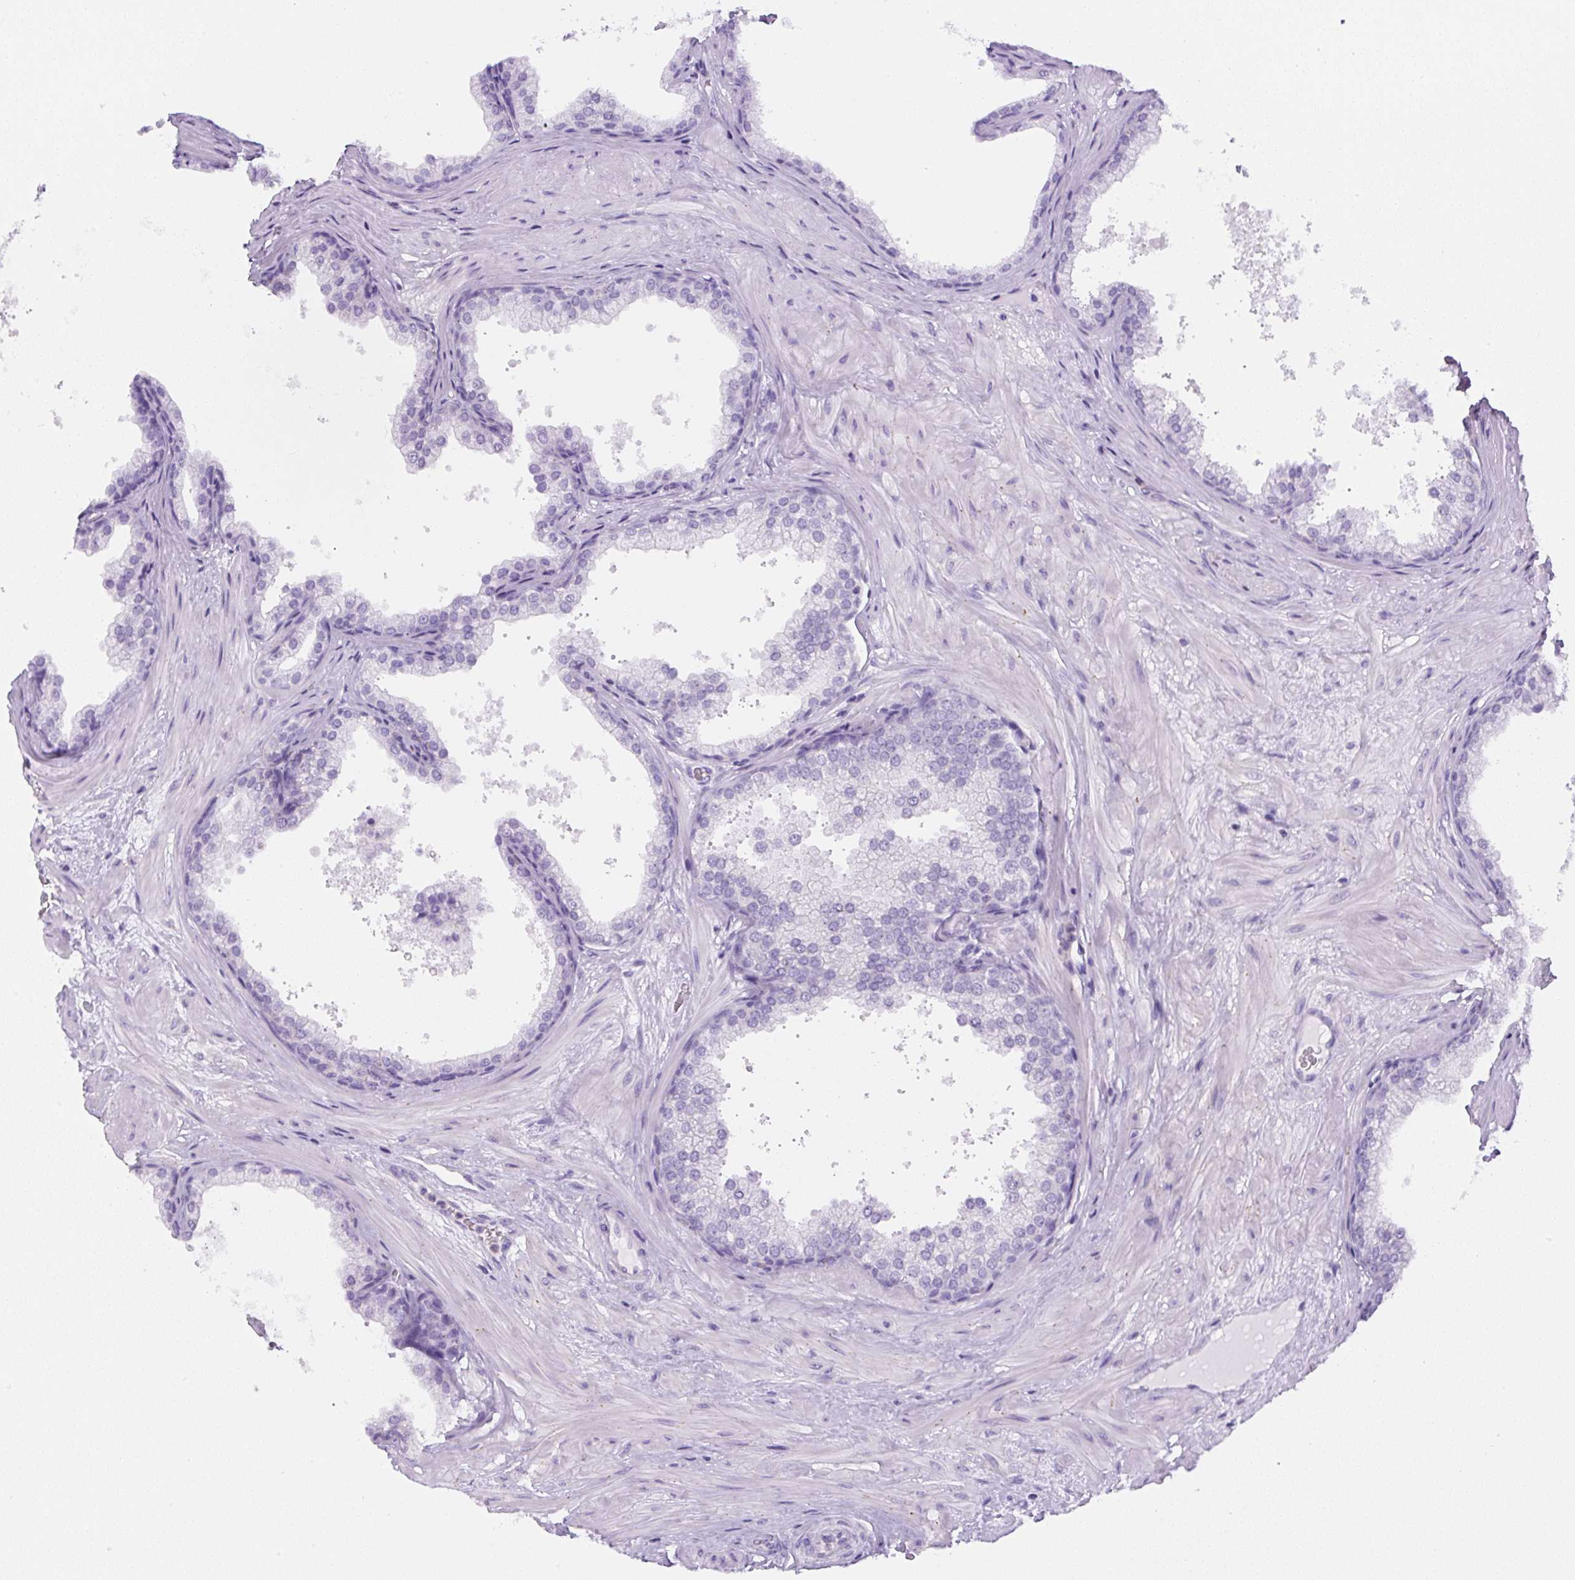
{"staining": {"intensity": "negative", "quantity": "none", "location": "none"}, "tissue": "prostate", "cell_type": "Glandular cells", "image_type": "normal", "snomed": [{"axis": "morphology", "description": "Normal tissue, NOS"}, {"axis": "topography", "description": "Prostate"}], "caption": "Glandular cells show no significant protein staining in benign prostate. Nuclei are stained in blue.", "gene": "PIP5KL1", "patient": {"sex": "male", "age": 37}}